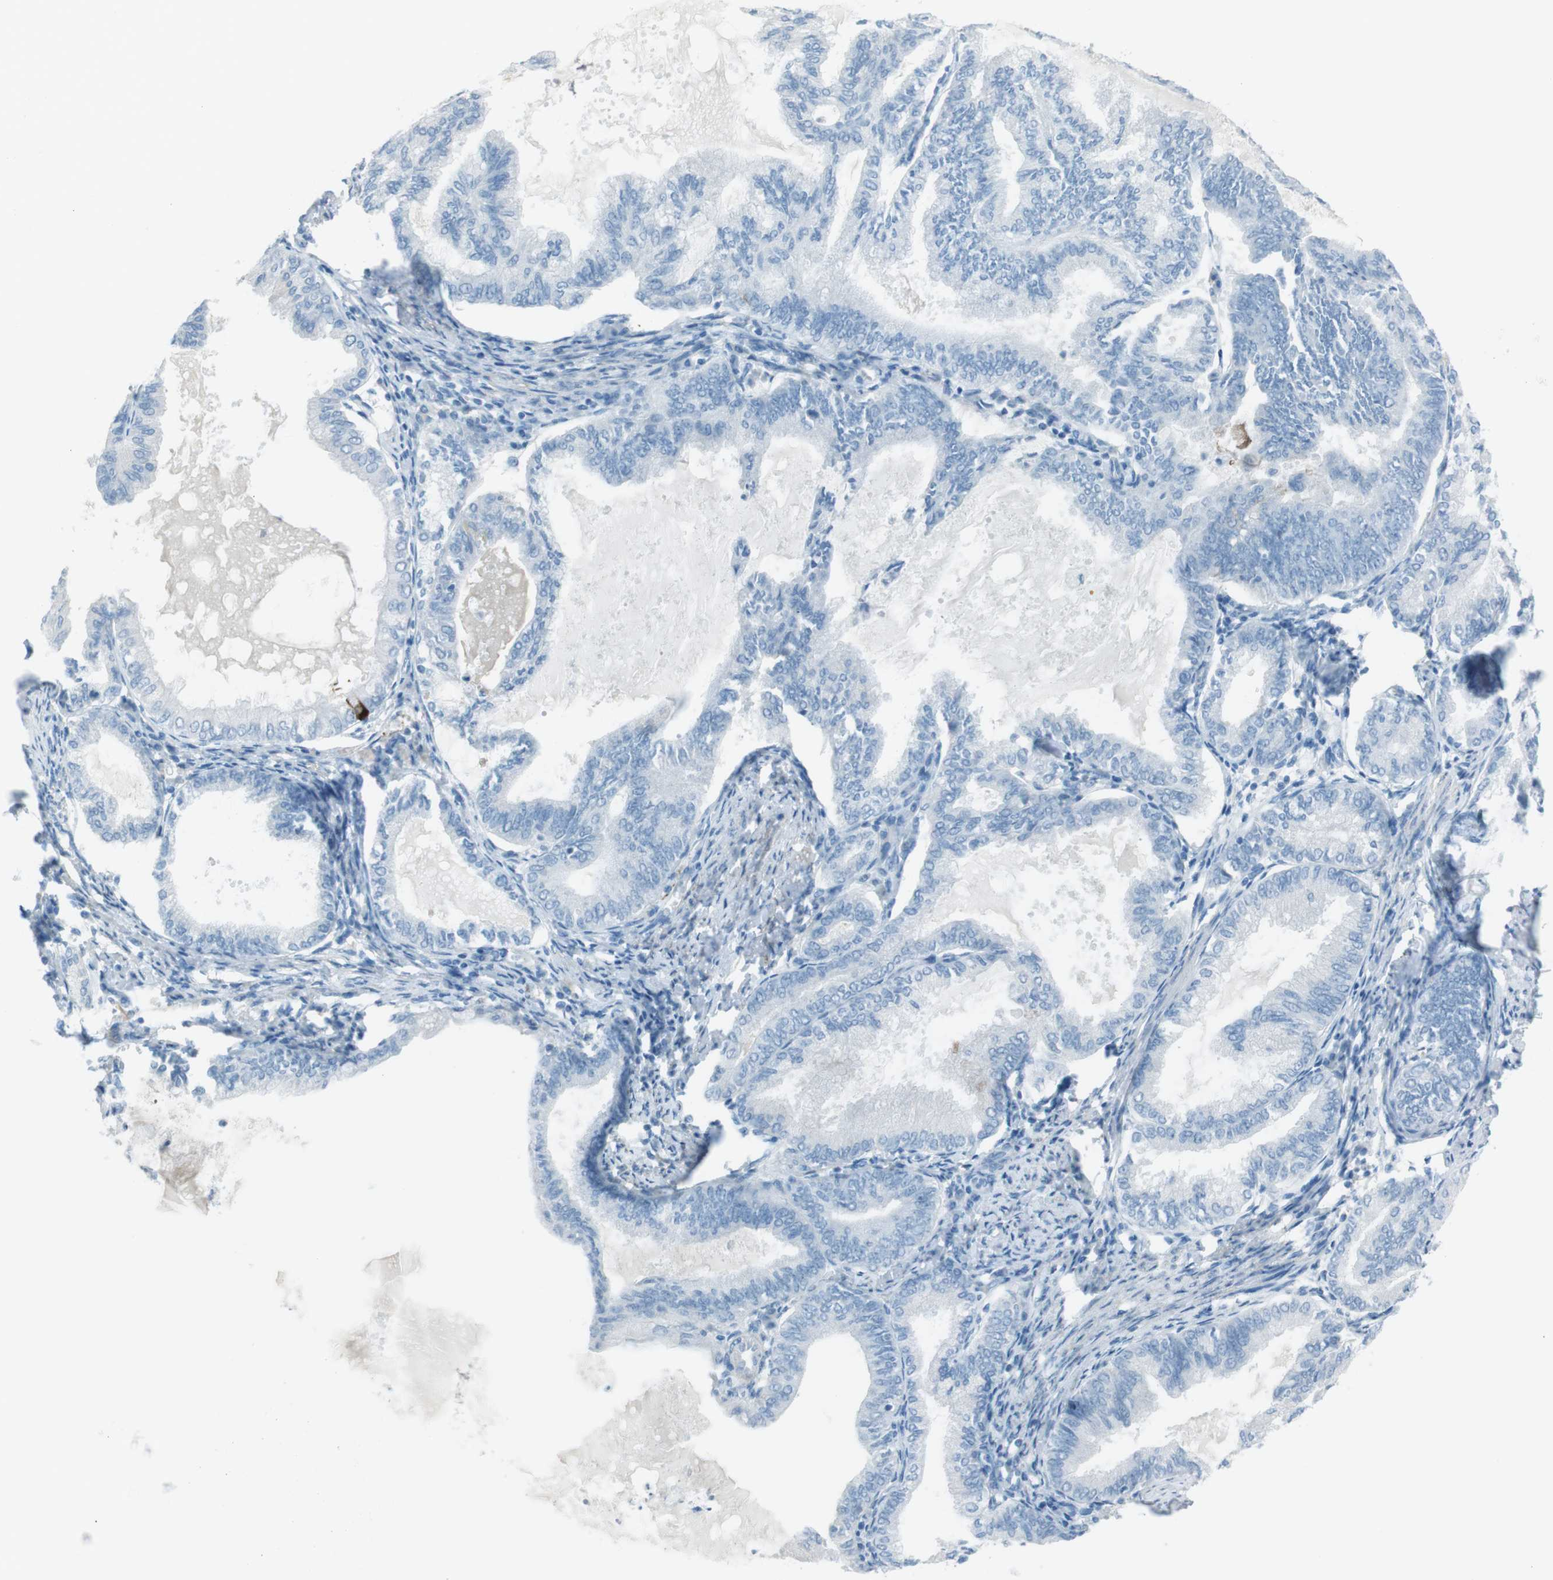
{"staining": {"intensity": "negative", "quantity": "none", "location": "none"}, "tissue": "endometrial cancer", "cell_type": "Tumor cells", "image_type": "cancer", "snomed": [{"axis": "morphology", "description": "Adenocarcinoma, NOS"}, {"axis": "topography", "description": "Endometrium"}], "caption": "Immunohistochemical staining of endometrial adenocarcinoma shows no significant expression in tumor cells.", "gene": "TUBB2A", "patient": {"sex": "female", "age": 86}}